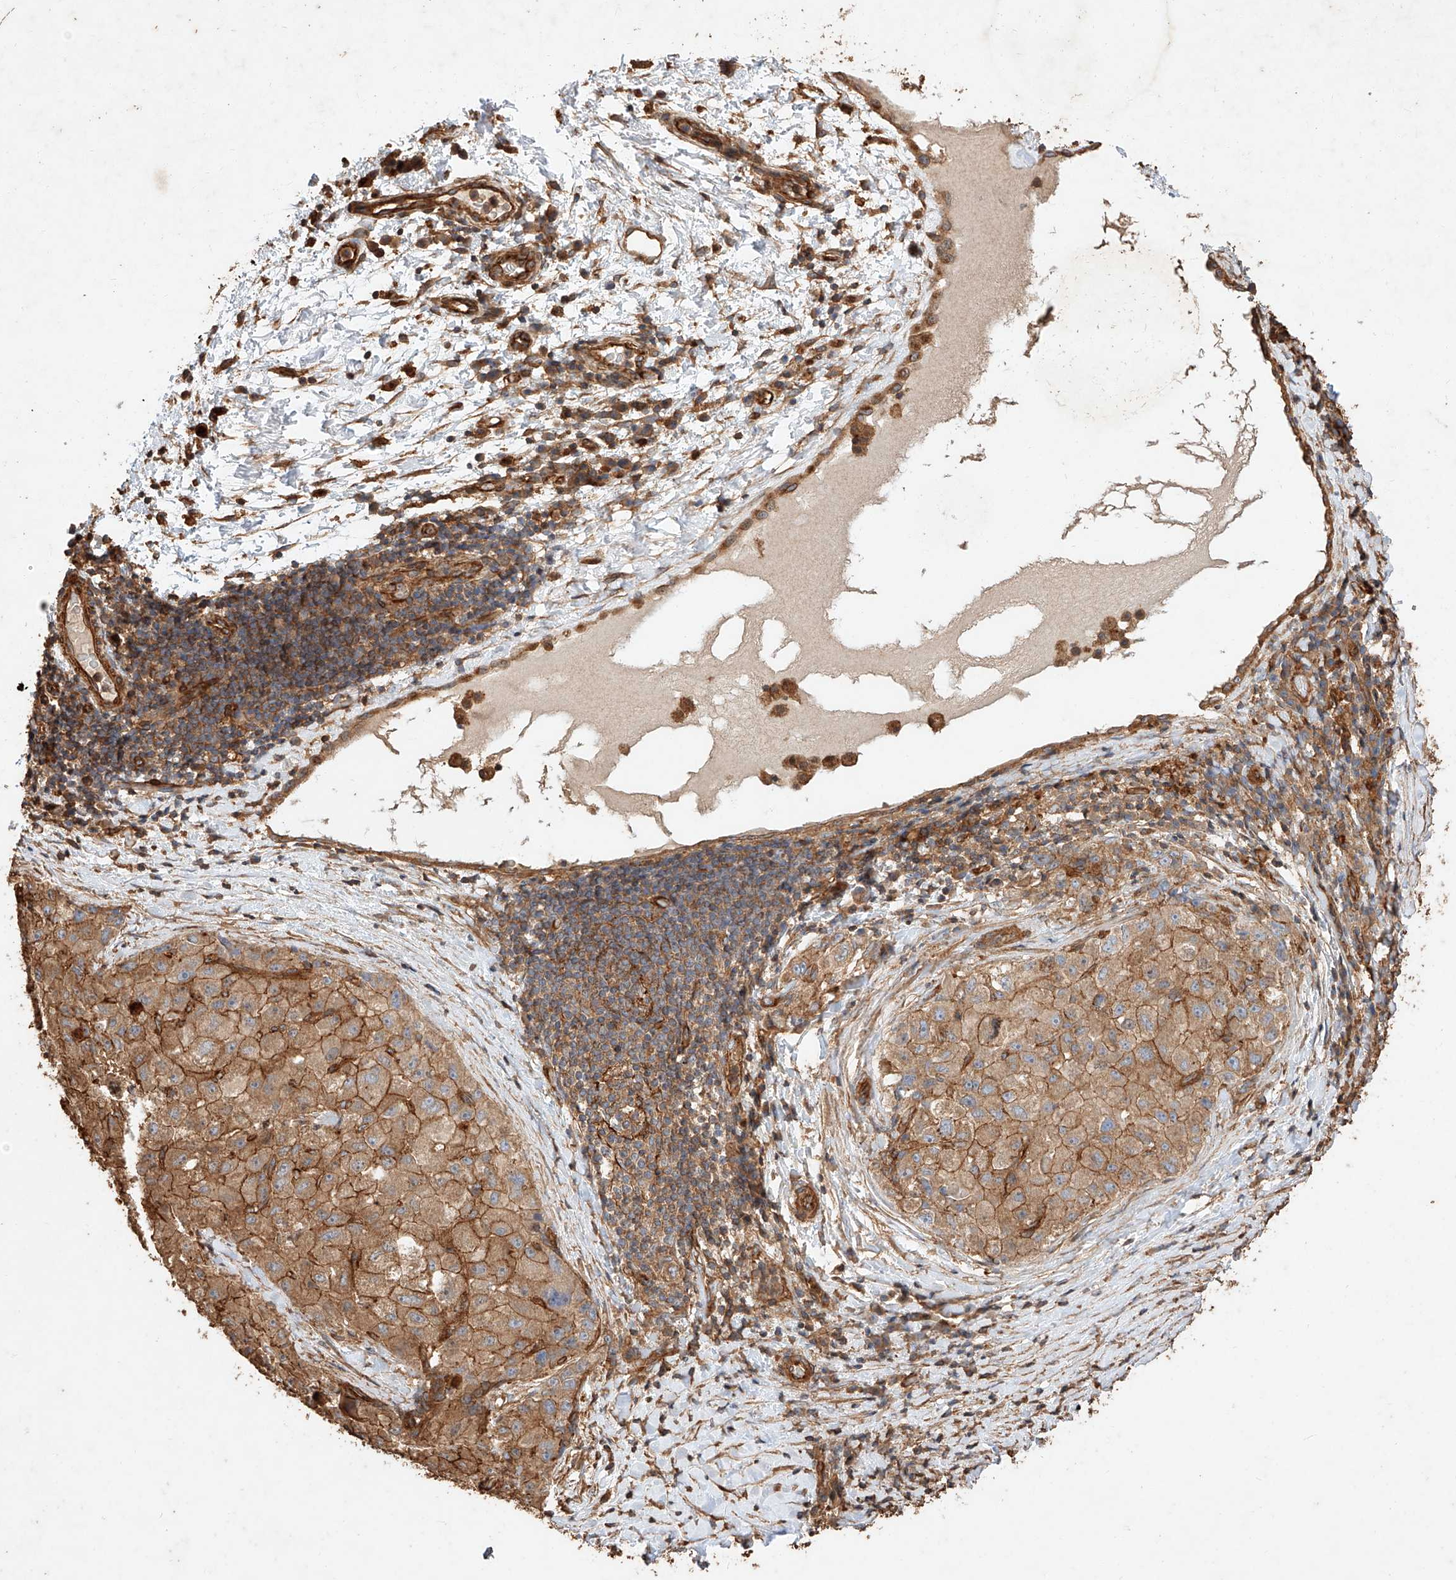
{"staining": {"intensity": "moderate", "quantity": ">75%", "location": "cytoplasmic/membranous"}, "tissue": "liver cancer", "cell_type": "Tumor cells", "image_type": "cancer", "snomed": [{"axis": "morphology", "description": "Carcinoma, Hepatocellular, NOS"}, {"axis": "topography", "description": "Liver"}], "caption": "Hepatocellular carcinoma (liver) was stained to show a protein in brown. There is medium levels of moderate cytoplasmic/membranous expression in about >75% of tumor cells.", "gene": "GHDC", "patient": {"sex": "male", "age": 80}}